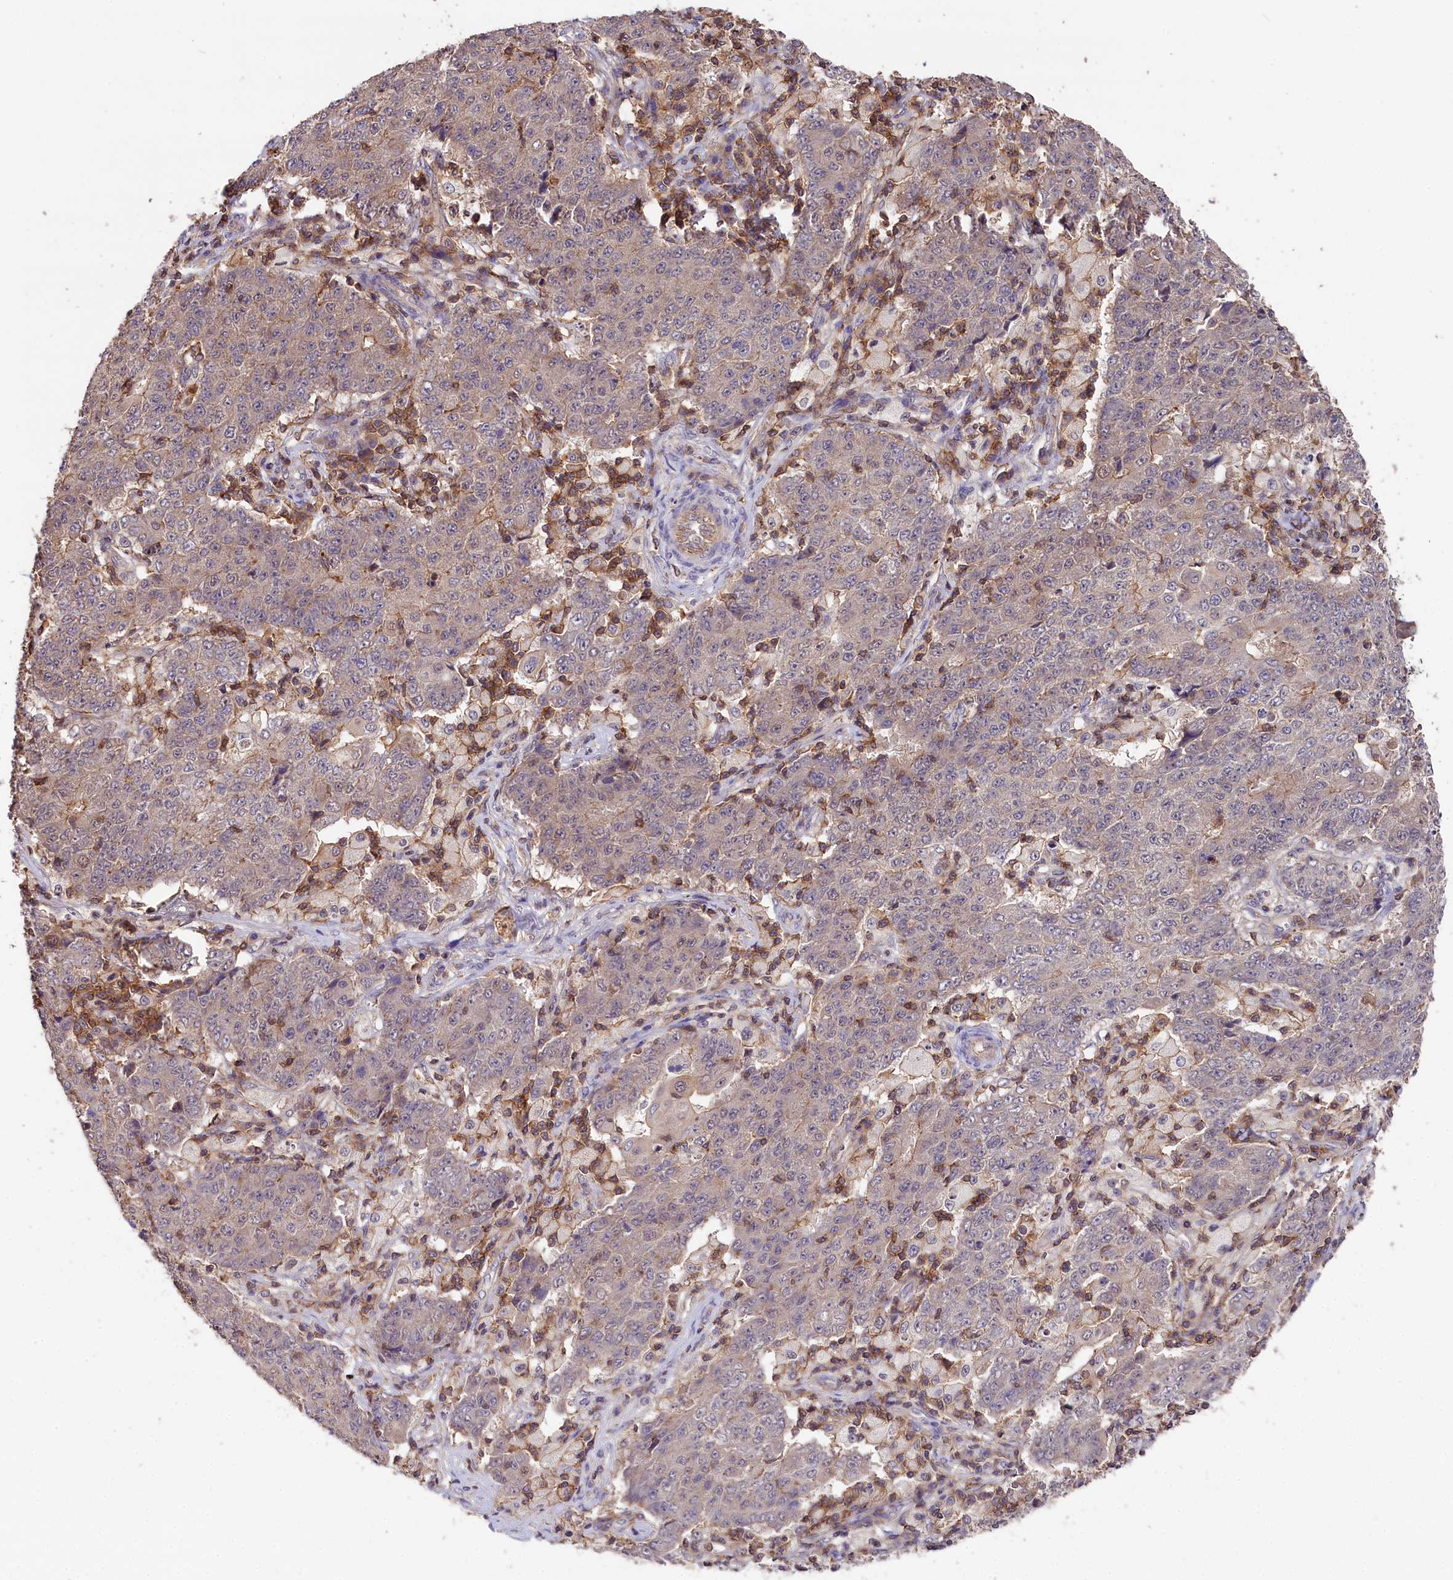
{"staining": {"intensity": "weak", "quantity": "25%-75%", "location": "cytoplasmic/membranous"}, "tissue": "ovarian cancer", "cell_type": "Tumor cells", "image_type": "cancer", "snomed": [{"axis": "morphology", "description": "Carcinoma, endometroid"}, {"axis": "topography", "description": "Ovary"}], "caption": "Tumor cells show low levels of weak cytoplasmic/membranous staining in about 25%-75% of cells in ovarian cancer (endometroid carcinoma). The staining was performed using DAB to visualize the protein expression in brown, while the nuclei were stained in blue with hematoxylin (Magnification: 20x).", "gene": "SKIDA1", "patient": {"sex": "female", "age": 42}}